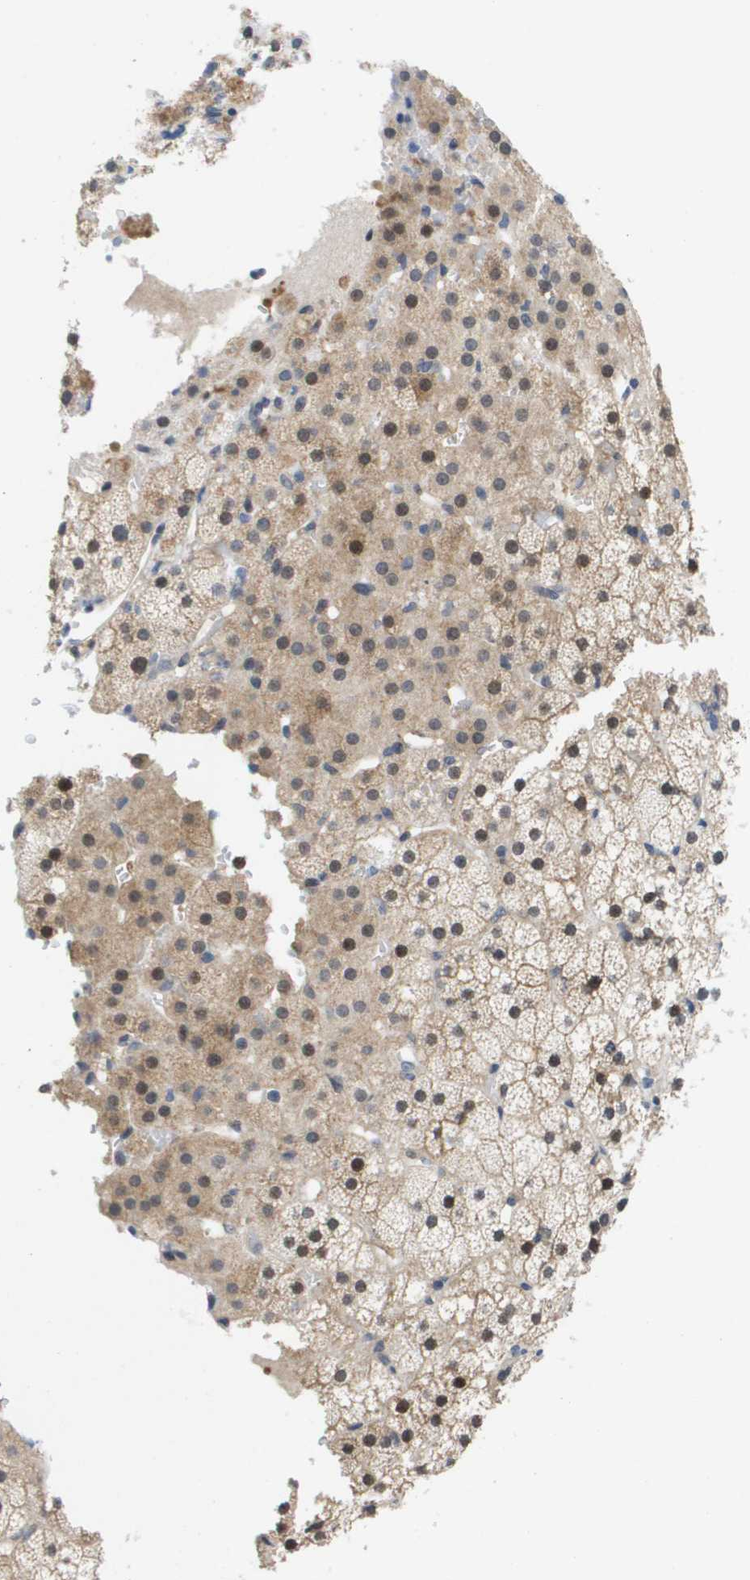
{"staining": {"intensity": "moderate", "quantity": "25%-75%", "location": "cytoplasmic/membranous,nuclear"}, "tissue": "adrenal gland", "cell_type": "Glandular cells", "image_type": "normal", "snomed": [{"axis": "morphology", "description": "Normal tissue, NOS"}, {"axis": "topography", "description": "Adrenal gland"}], "caption": "A medium amount of moderate cytoplasmic/membranous,nuclear expression is appreciated in about 25%-75% of glandular cells in benign adrenal gland.", "gene": "FKBP4", "patient": {"sex": "male", "age": 35}}